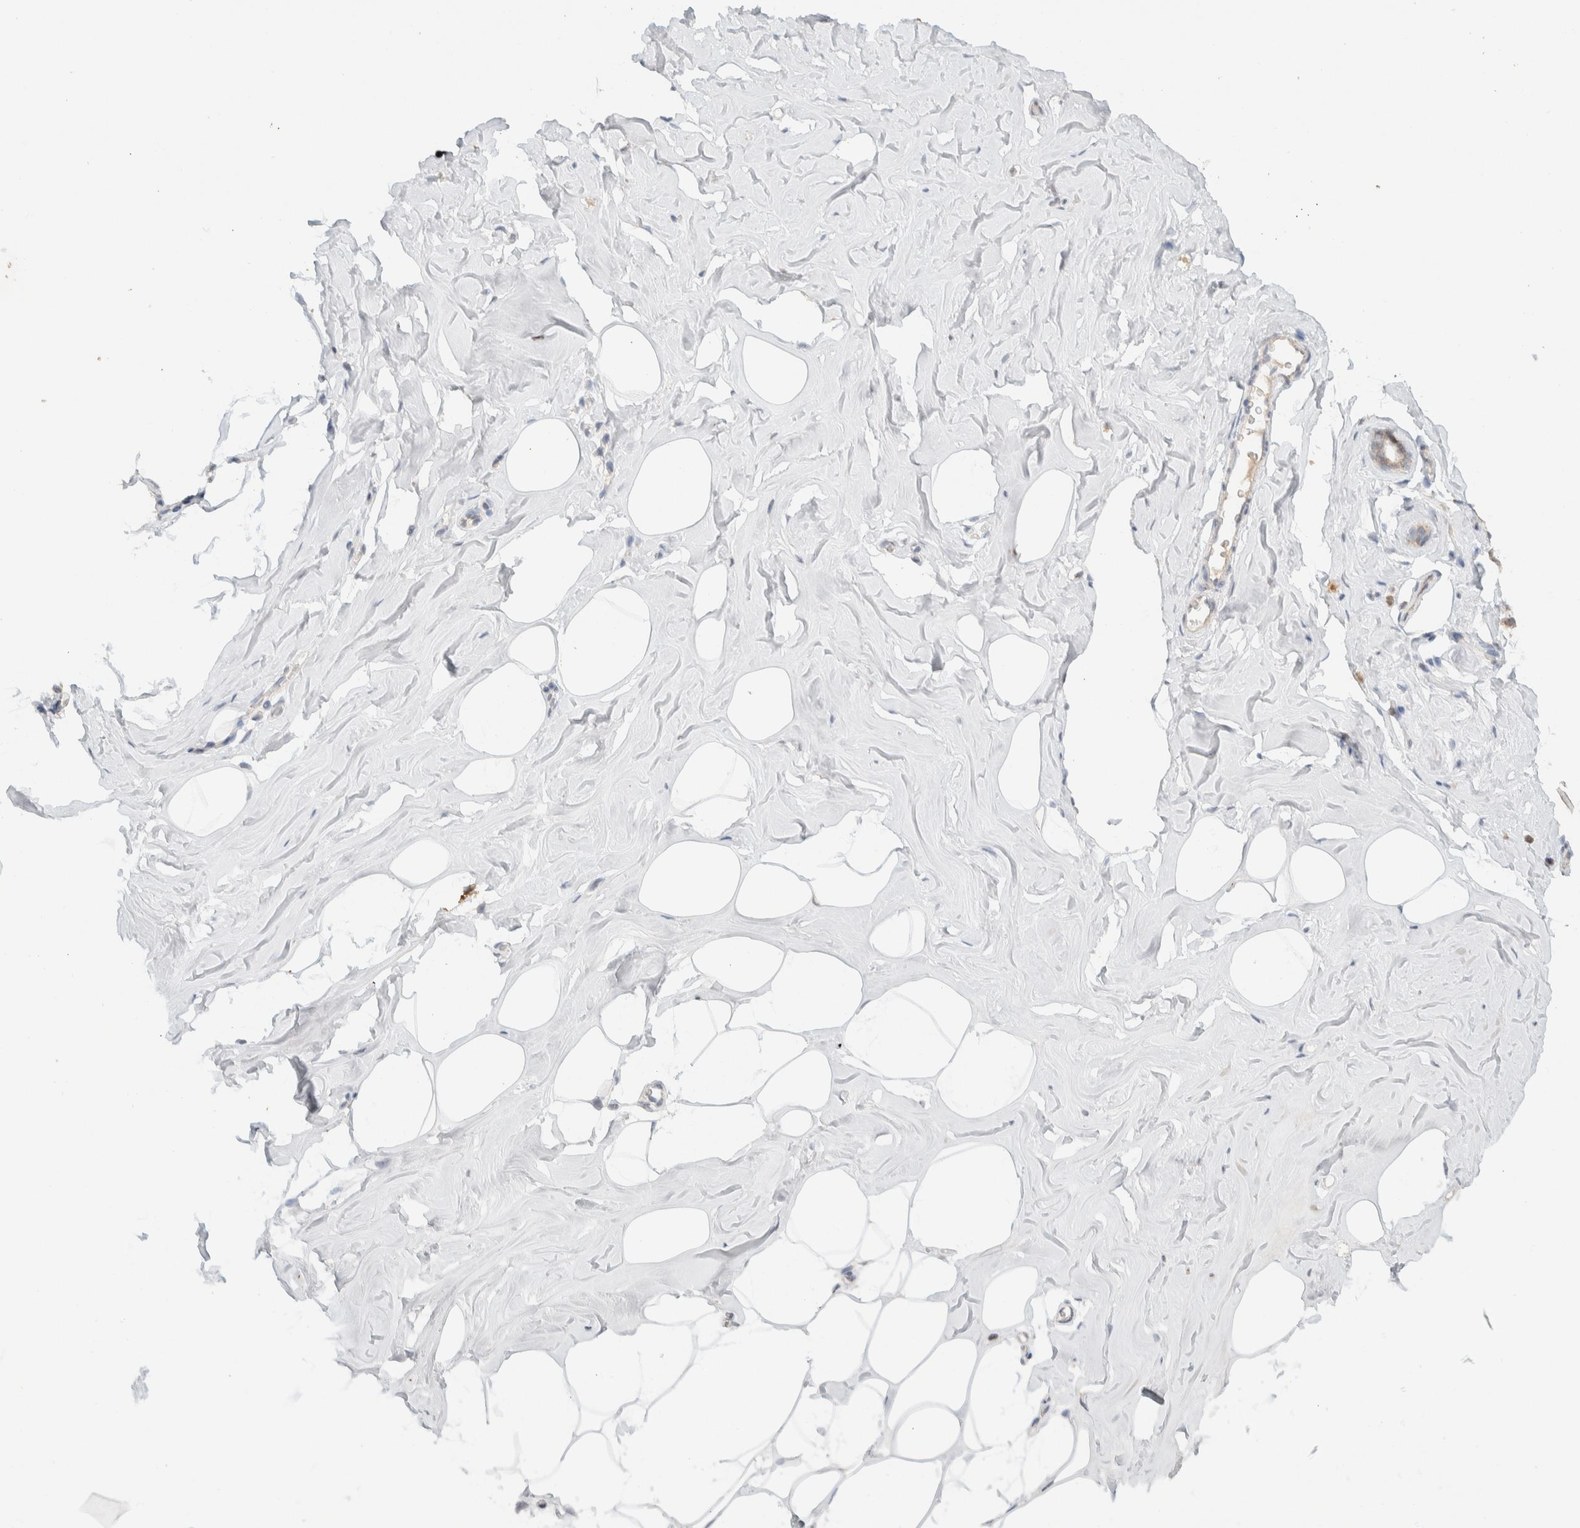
{"staining": {"intensity": "weak", "quantity": "25%-75%", "location": "cytoplasmic/membranous"}, "tissue": "adipose tissue", "cell_type": "Adipocytes", "image_type": "normal", "snomed": [{"axis": "morphology", "description": "Normal tissue, NOS"}, {"axis": "morphology", "description": "Fibrosis, NOS"}, {"axis": "topography", "description": "Breast"}, {"axis": "topography", "description": "Adipose tissue"}], "caption": "Brown immunohistochemical staining in unremarkable human adipose tissue shows weak cytoplasmic/membranous expression in about 25%-75% of adipocytes.", "gene": "MRPL41", "patient": {"sex": "female", "age": 39}}